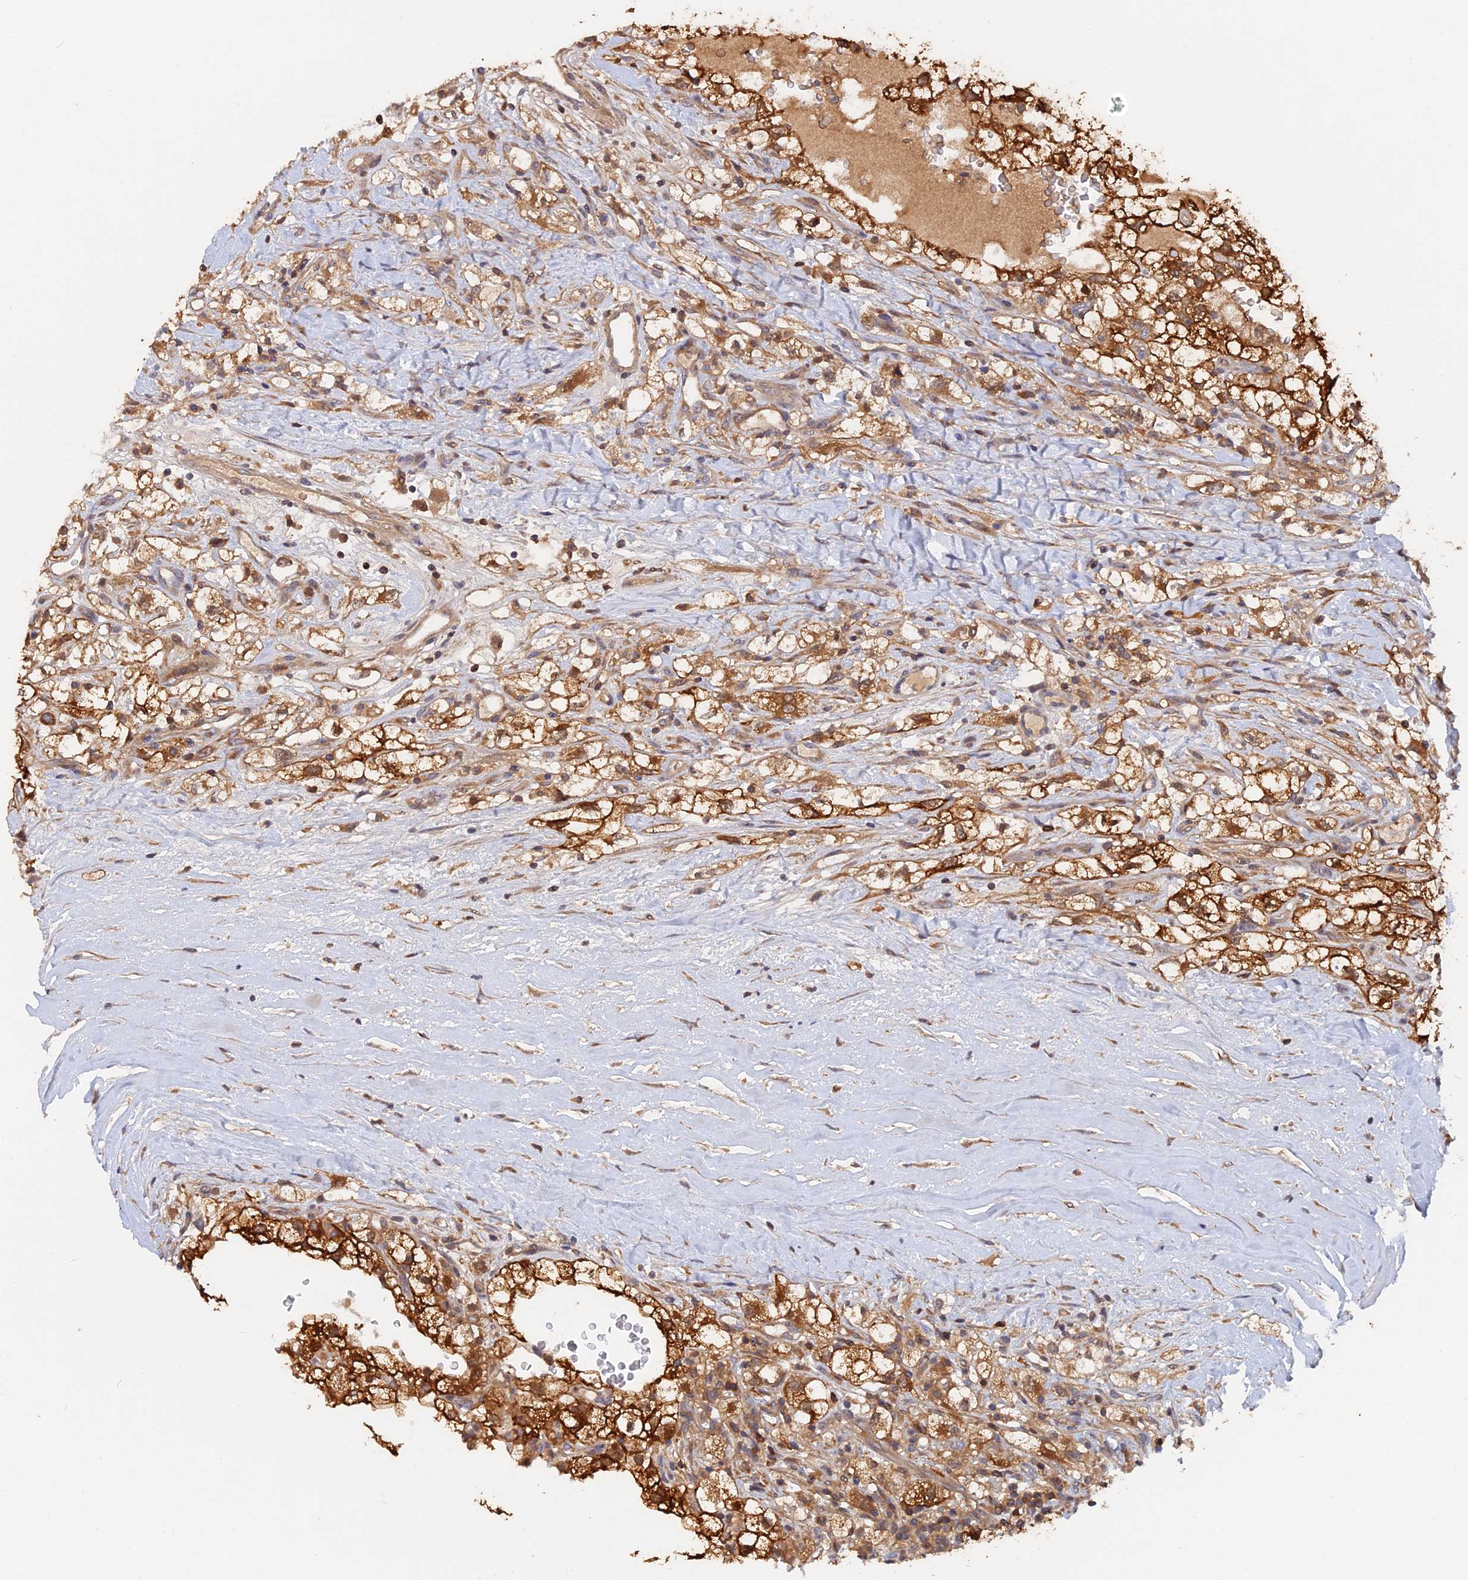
{"staining": {"intensity": "strong", "quantity": ">75%", "location": "cytoplasmic/membranous"}, "tissue": "renal cancer", "cell_type": "Tumor cells", "image_type": "cancer", "snomed": [{"axis": "morphology", "description": "Adenocarcinoma, NOS"}, {"axis": "topography", "description": "Kidney"}], "caption": "Immunohistochemistry (IHC) image of neoplastic tissue: adenocarcinoma (renal) stained using immunohistochemistry exhibits high levels of strong protein expression localized specifically in the cytoplasmic/membranous of tumor cells, appearing as a cytoplasmic/membranous brown color.", "gene": "BLVRA", "patient": {"sex": "male", "age": 59}}